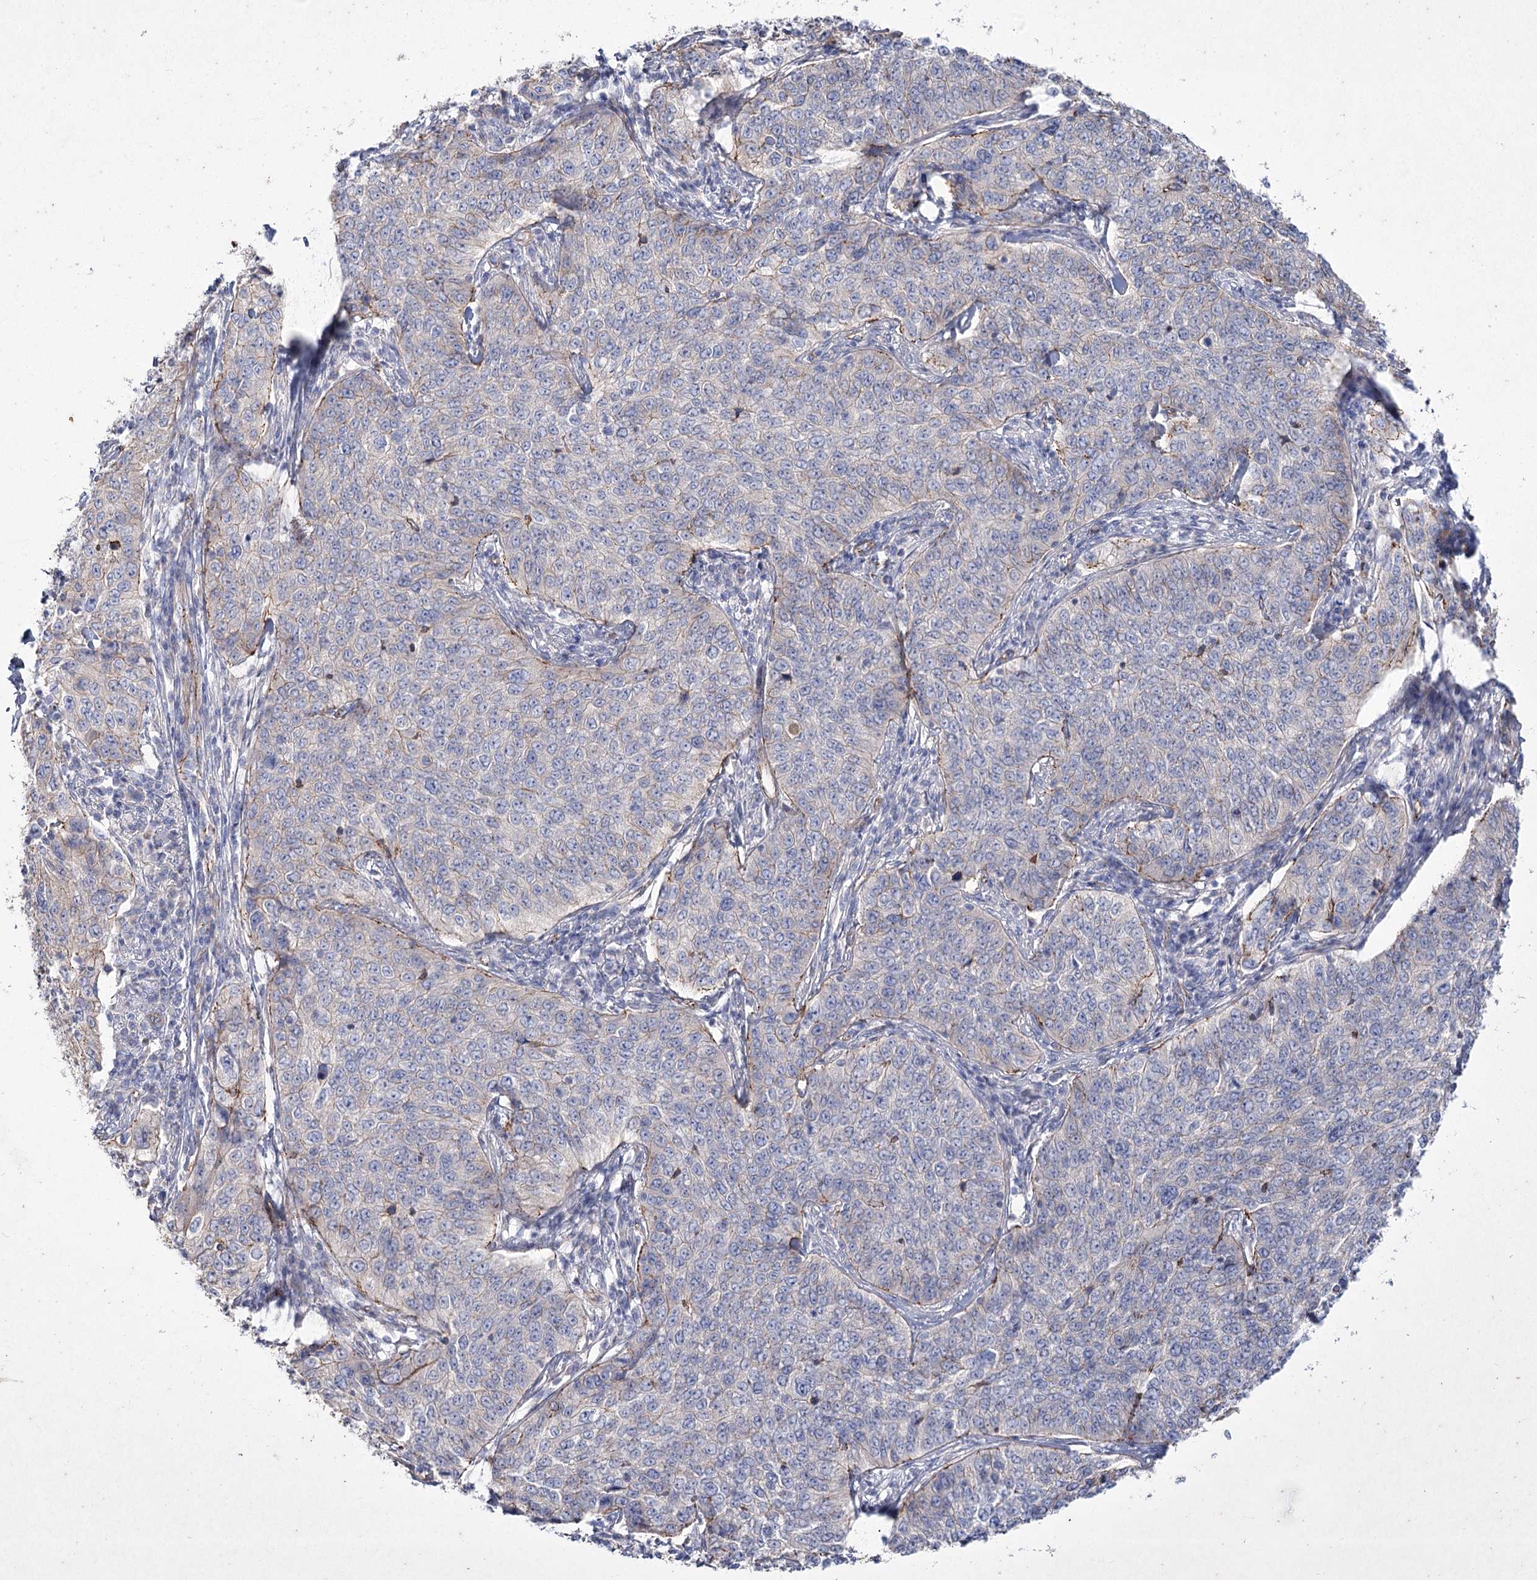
{"staining": {"intensity": "negative", "quantity": "none", "location": "none"}, "tissue": "cervical cancer", "cell_type": "Tumor cells", "image_type": "cancer", "snomed": [{"axis": "morphology", "description": "Squamous cell carcinoma, NOS"}, {"axis": "topography", "description": "Cervix"}], "caption": "Immunohistochemistry of squamous cell carcinoma (cervical) exhibits no staining in tumor cells.", "gene": "LDLRAD3", "patient": {"sex": "female", "age": 35}}